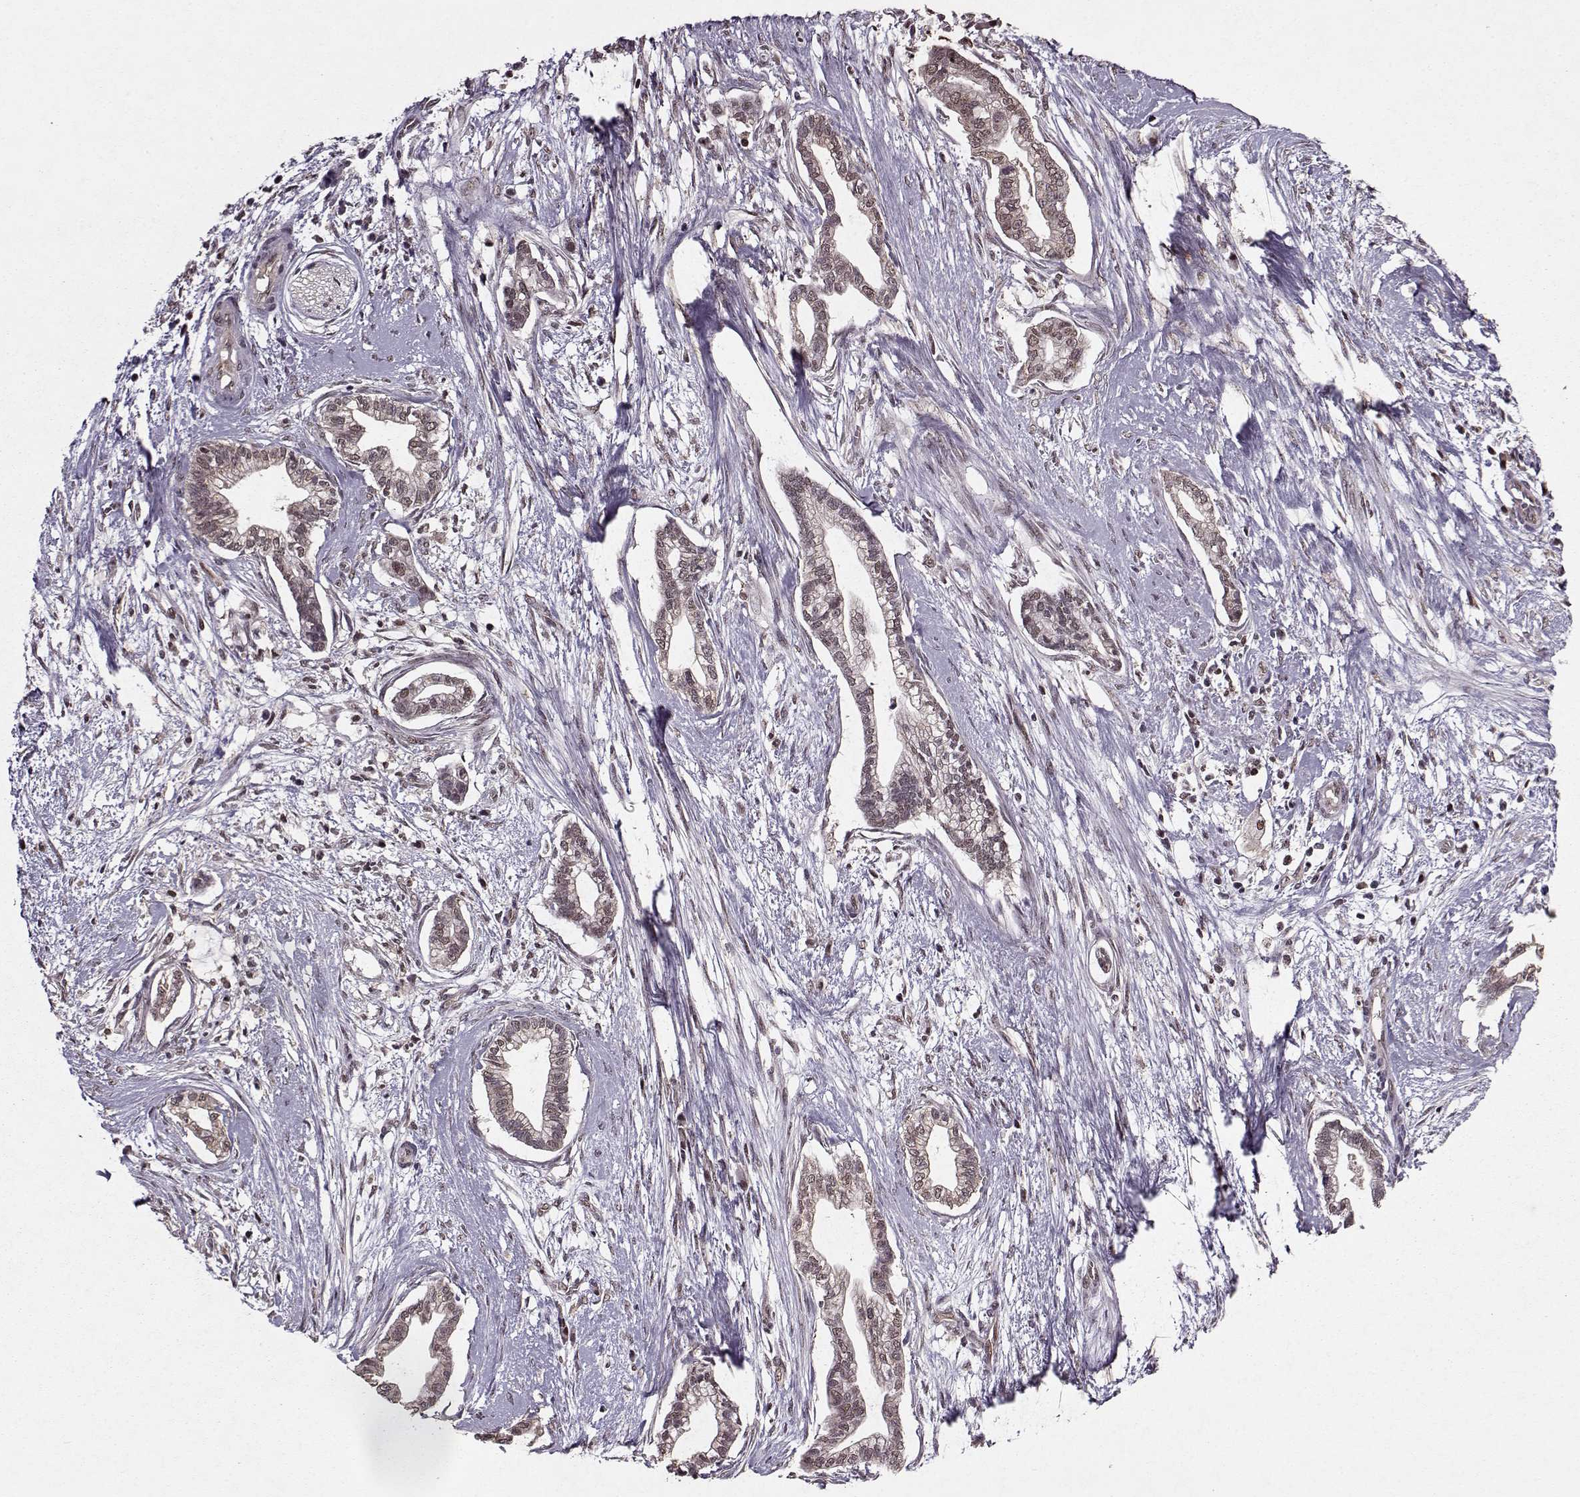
{"staining": {"intensity": "negative", "quantity": "none", "location": "none"}, "tissue": "cervical cancer", "cell_type": "Tumor cells", "image_type": "cancer", "snomed": [{"axis": "morphology", "description": "Adenocarcinoma, NOS"}, {"axis": "topography", "description": "Cervix"}], "caption": "Immunohistochemical staining of human cervical adenocarcinoma displays no significant staining in tumor cells.", "gene": "PSMA7", "patient": {"sex": "female", "age": 62}}